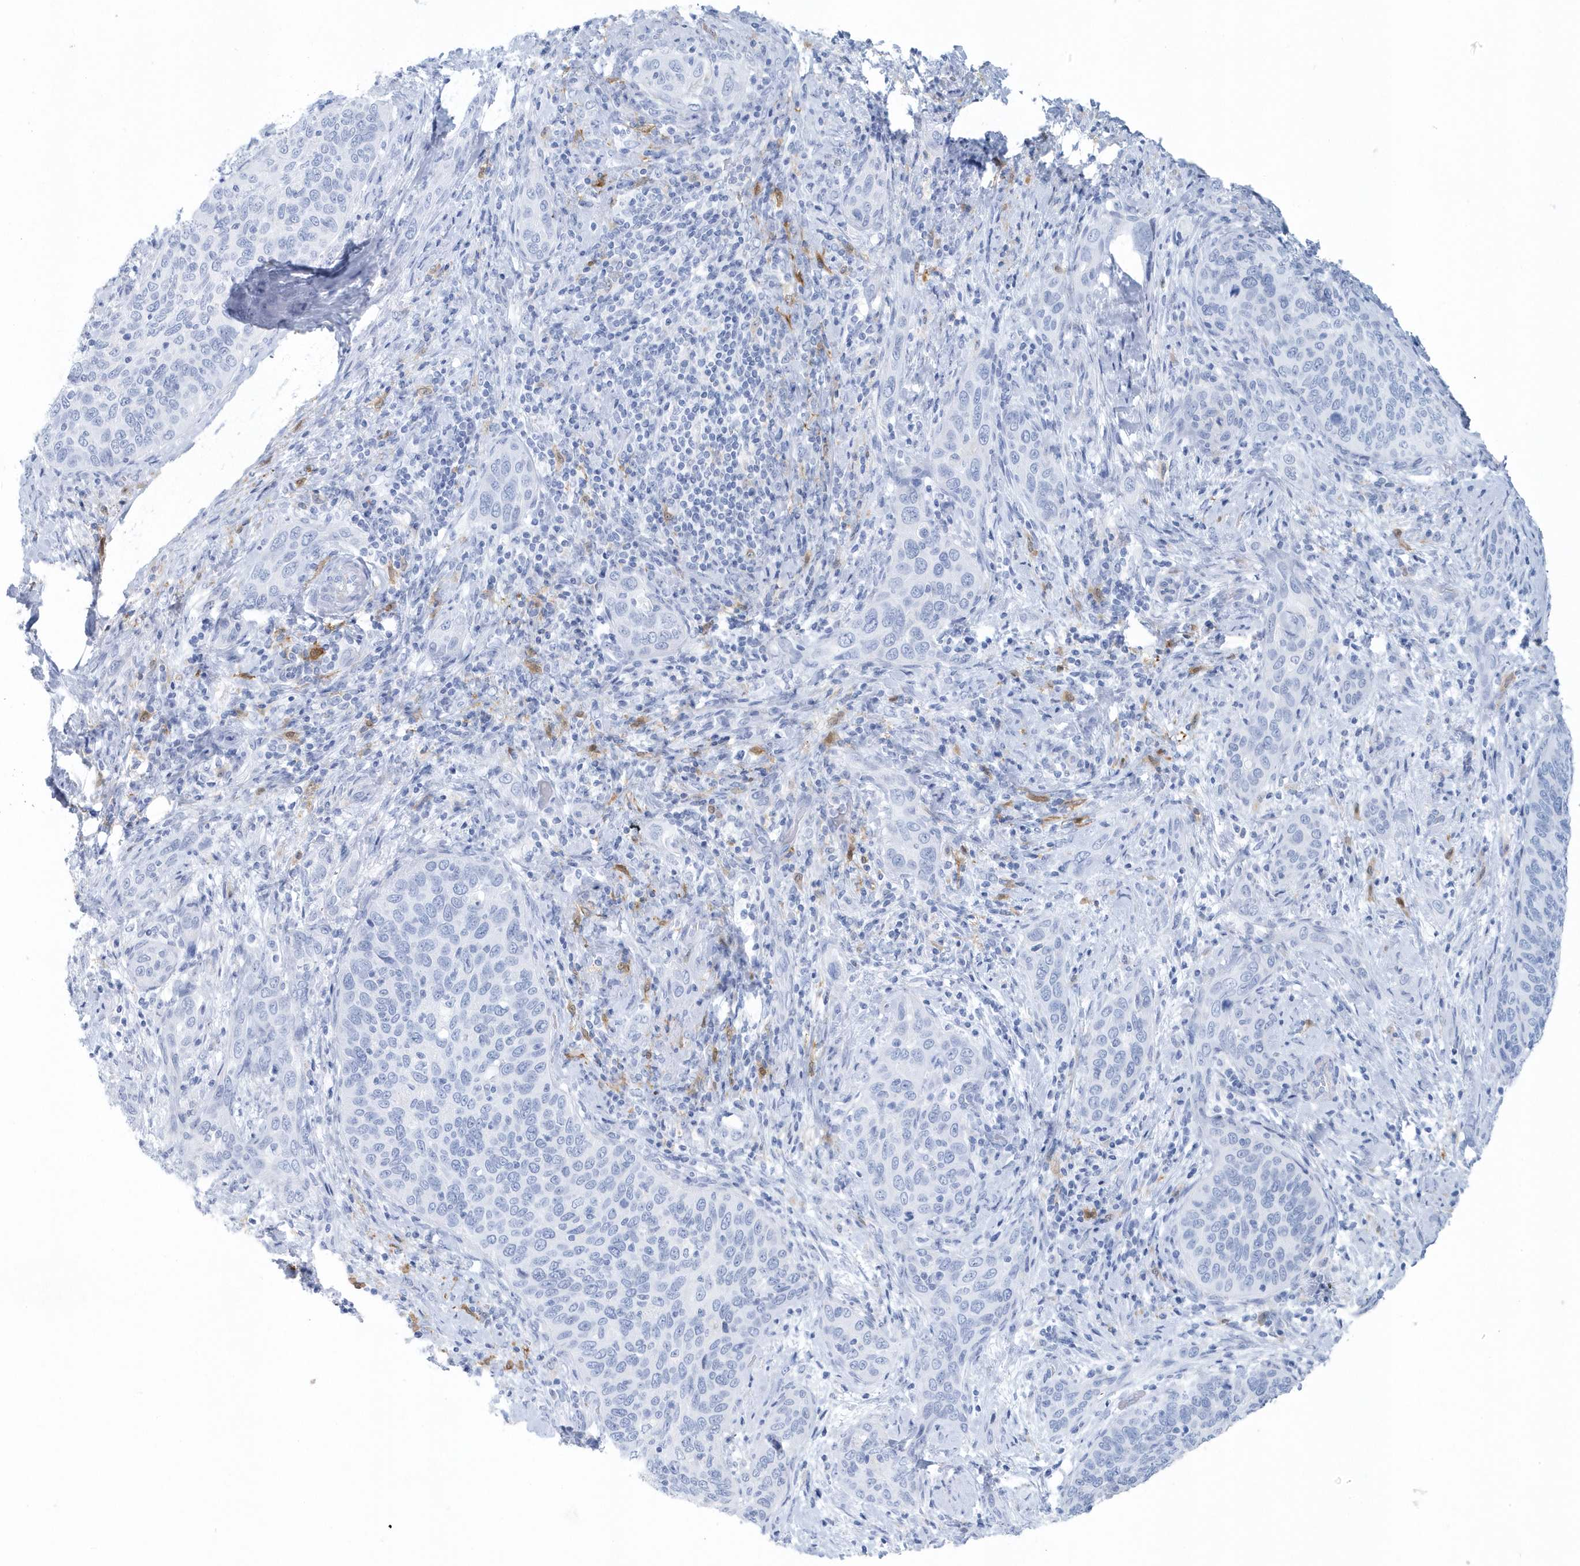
{"staining": {"intensity": "negative", "quantity": "none", "location": "none"}, "tissue": "cervical cancer", "cell_type": "Tumor cells", "image_type": "cancer", "snomed": [{"axis": "morphology", "description": "Squamous cell carcinoma, NOS"}, {"axis": "topography", "description": "Cervix"}], "caption": "Tumor cells show no significant protein positivity in squamous cell carcinoma (cervical).", "gene": "FAM98A", "patient": {"sex": "female", "age": 60}}